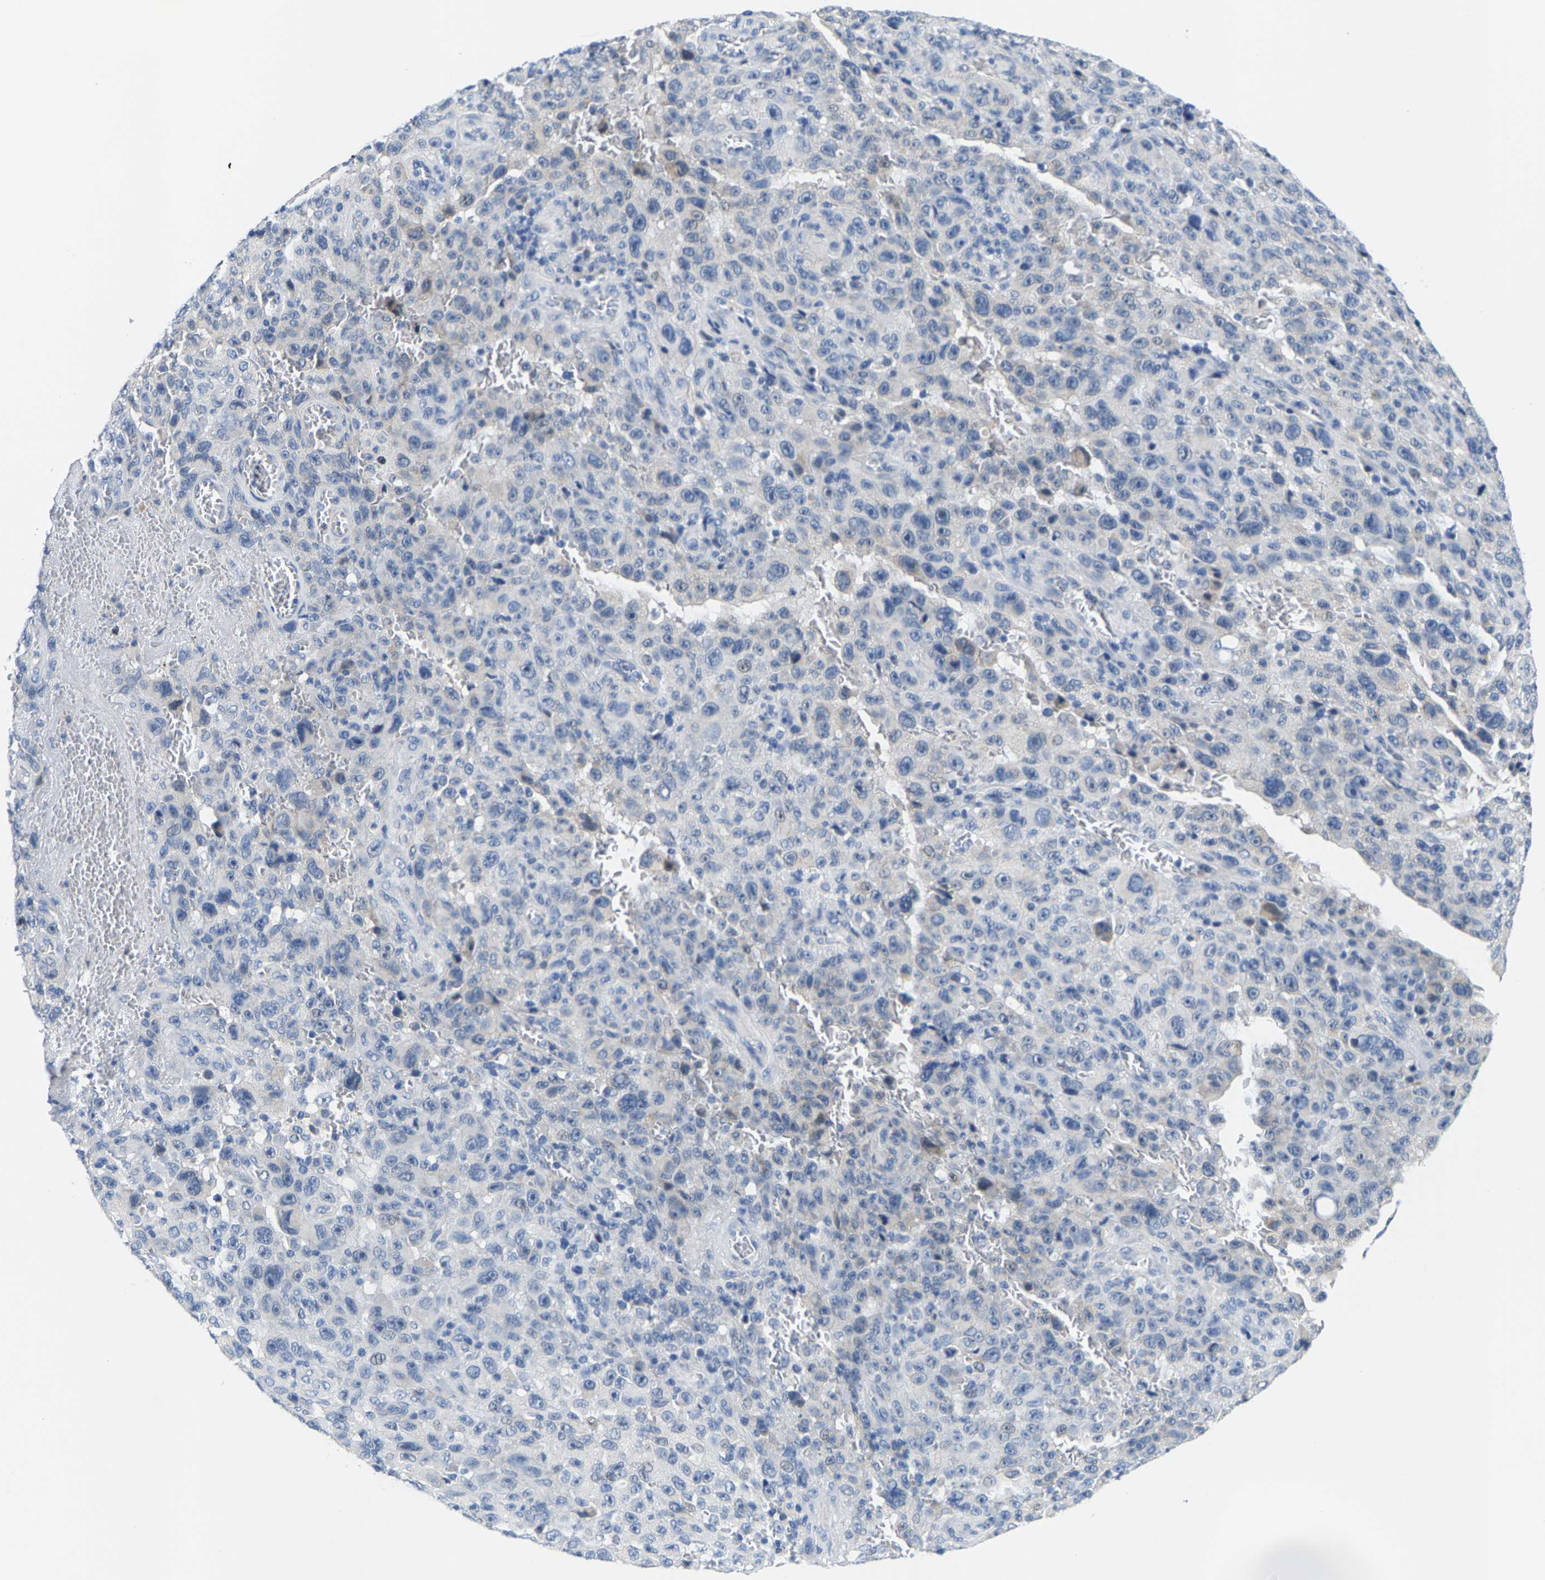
{"staining": {"intensity": "negative", "quantity": "none", "location": "none"}, "tissue": "melanoma", "cell_type": "Tumor cells", "image_type": "cancer", "snomed": [{"axis": "morphology", "description": "Malignant melanoma, NOS"}, {"axis": "topography", "description": "Skin"}], "caption": "This is an immunohistochemistry micrograph of malignant melanoma. There is no staining in tumor cells.", "gene": "KLHL1", "patient": {"sex": "female", "age": 82}}